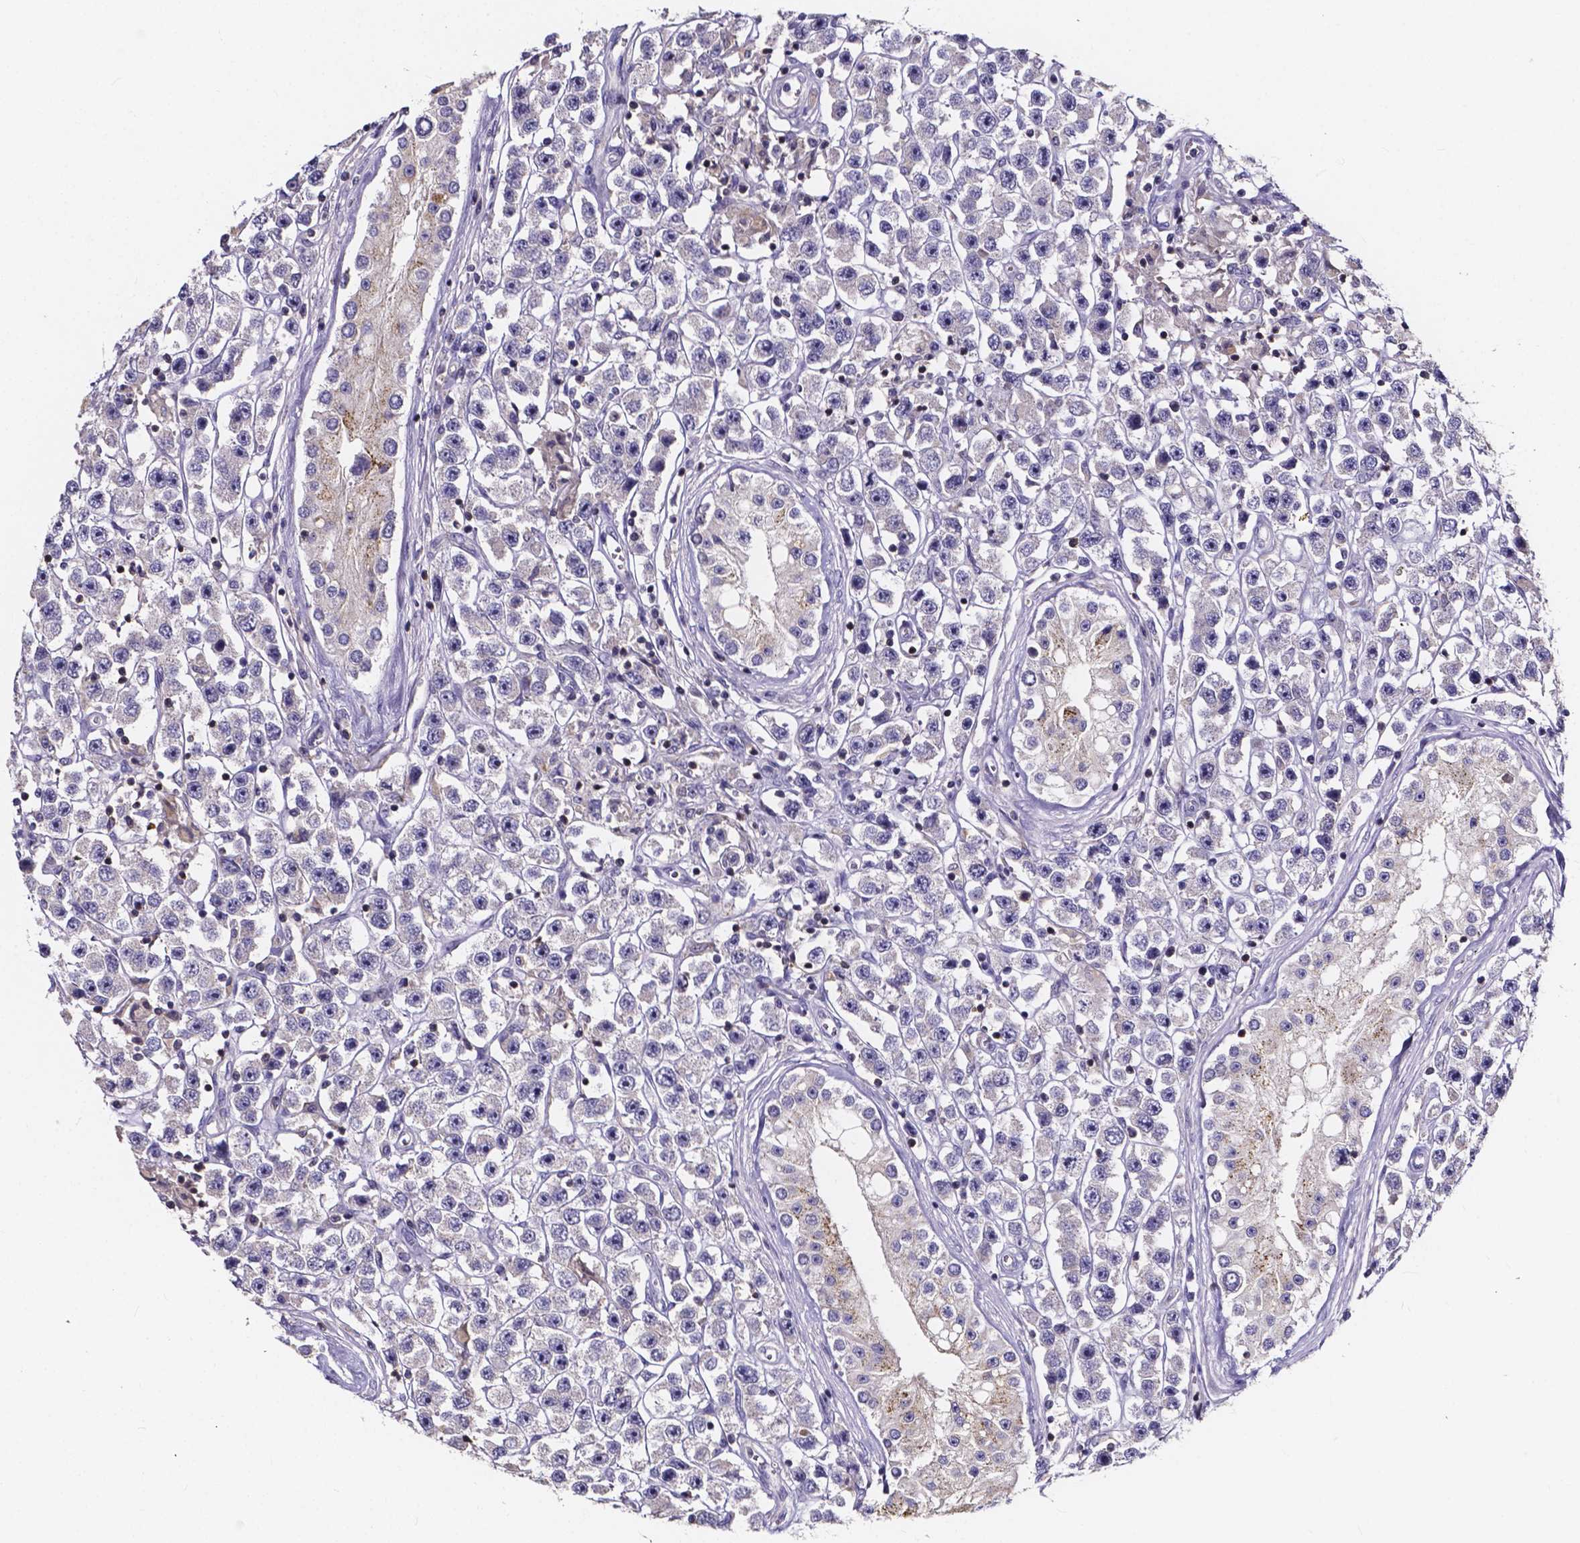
{"staining": {"intensity": "negative", "quantity": "none", "location": "none"}, "tissue": "testis cancer", "cell_type": "Tumor cells", "image_type": "cancer", "snomed": [{"axis": "morphology", "description": "Seminoma, NOS"}, {"axis": "topography", "description": "Testis"}], "caption": "This image is of testis cancer (seminoma) stained with immunohistochemistry (IHC) to label a protein in brown with the nuclei are counter-stained blue. There is no positivity in tumor cells. (DAB immunohistochemistry with hematoxylin counter stain).", "gene": "THEMIS", "patient": {"sex": "male", "age": 45}}